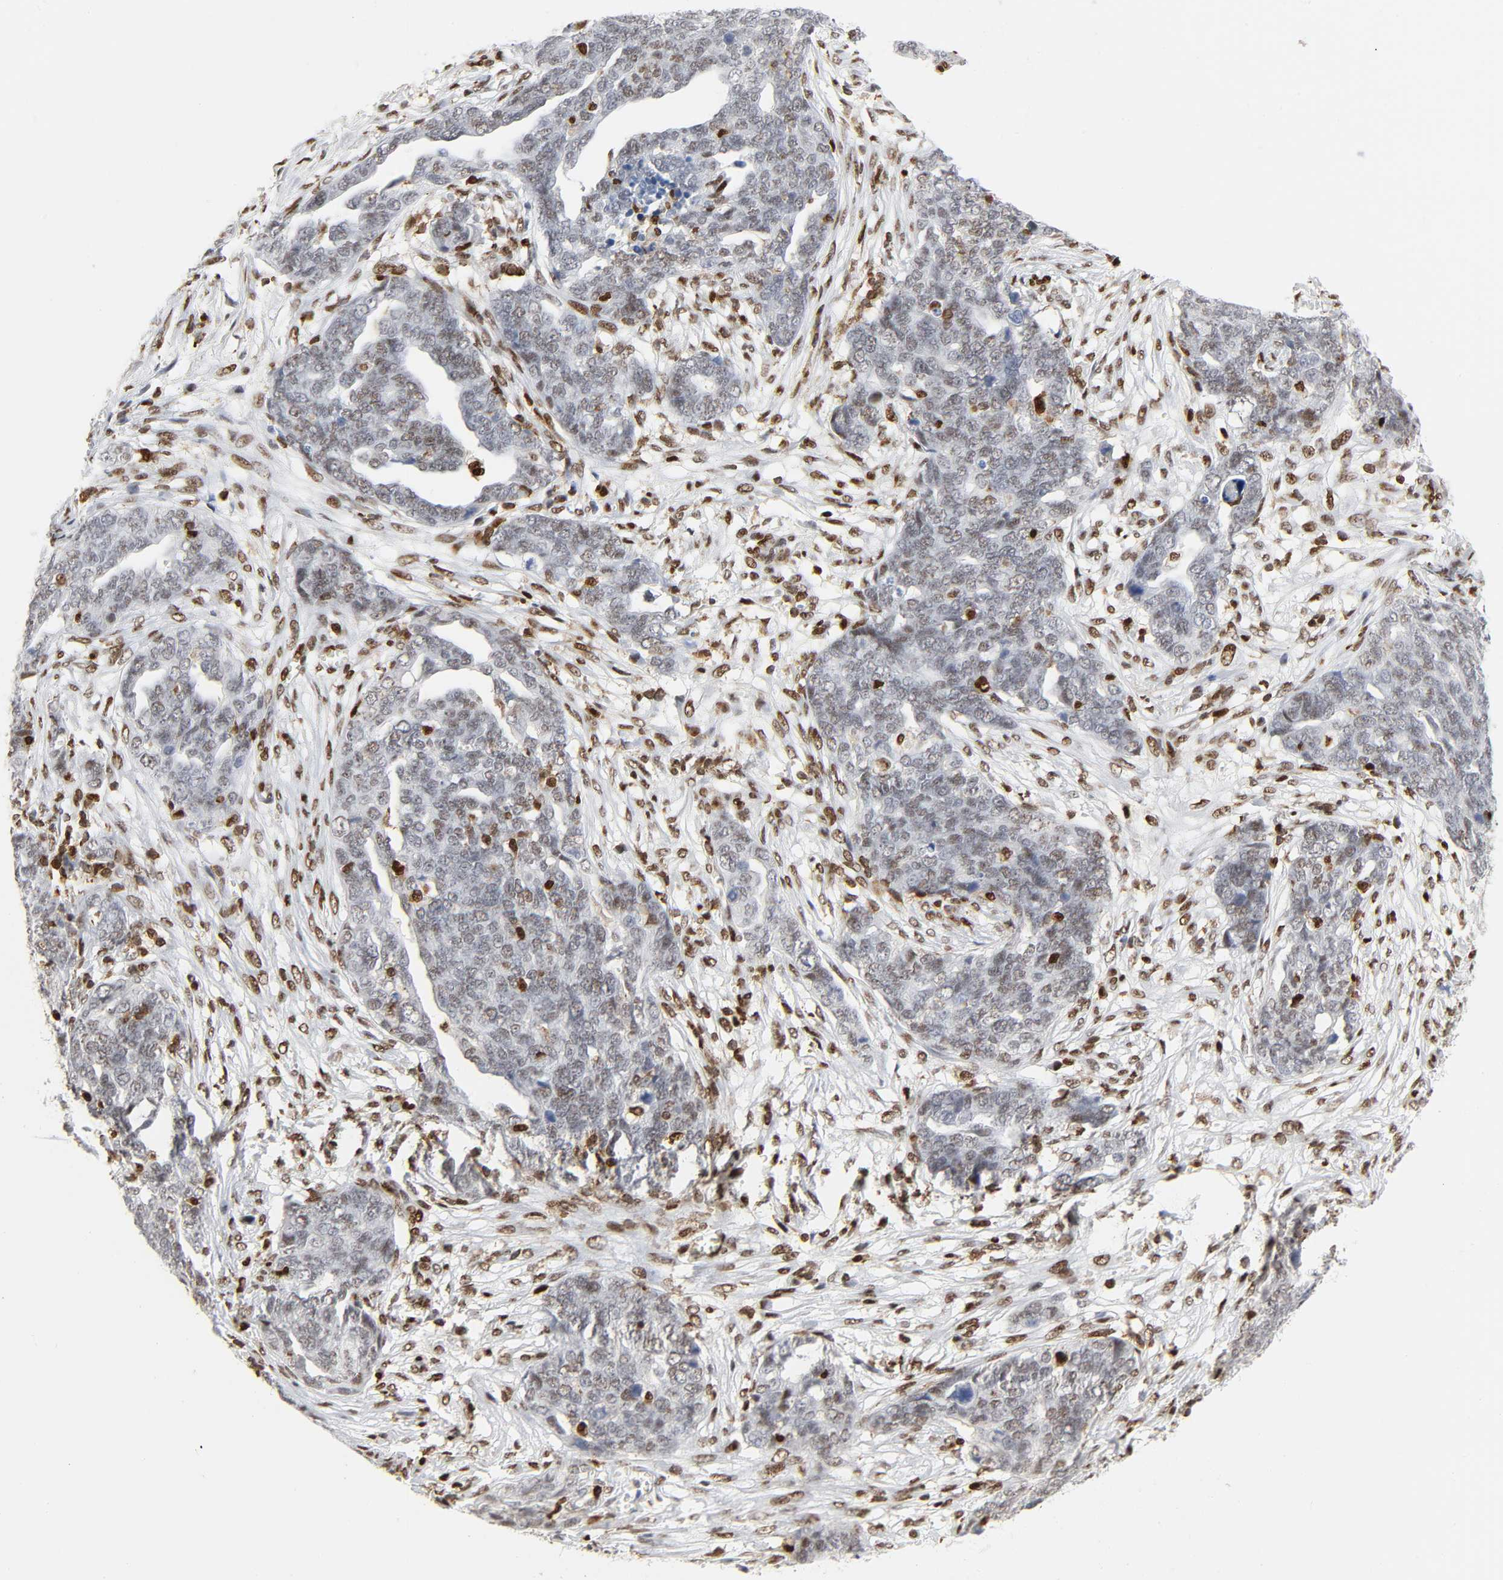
{"staining": {"intensity": "moderate", "quantity": "25%-75%", "location": "nuclear"}, "tissue": "ovarian cancer", "cell_type": "Tumor cells", "image_type": "cancer", "snomed": [{"axis": "morphology", "description": "Normal tissue, NOS"}, {"axis": "morphology", "description": "Cystadenocarcinoma, serous, NOS"}, {"axis": "topography", "description": "Fallopian tube"}, {"axis": "topography", "description": "Ovary"}], "caption": "Tumor cells exhibit medium levels of moderate nuclear staining in approximately 25%-75% of cells in serous cystadenocarcinoma (ovarian).", "gene": "WAS", "patient": {"sex": "female", "age": 56}}